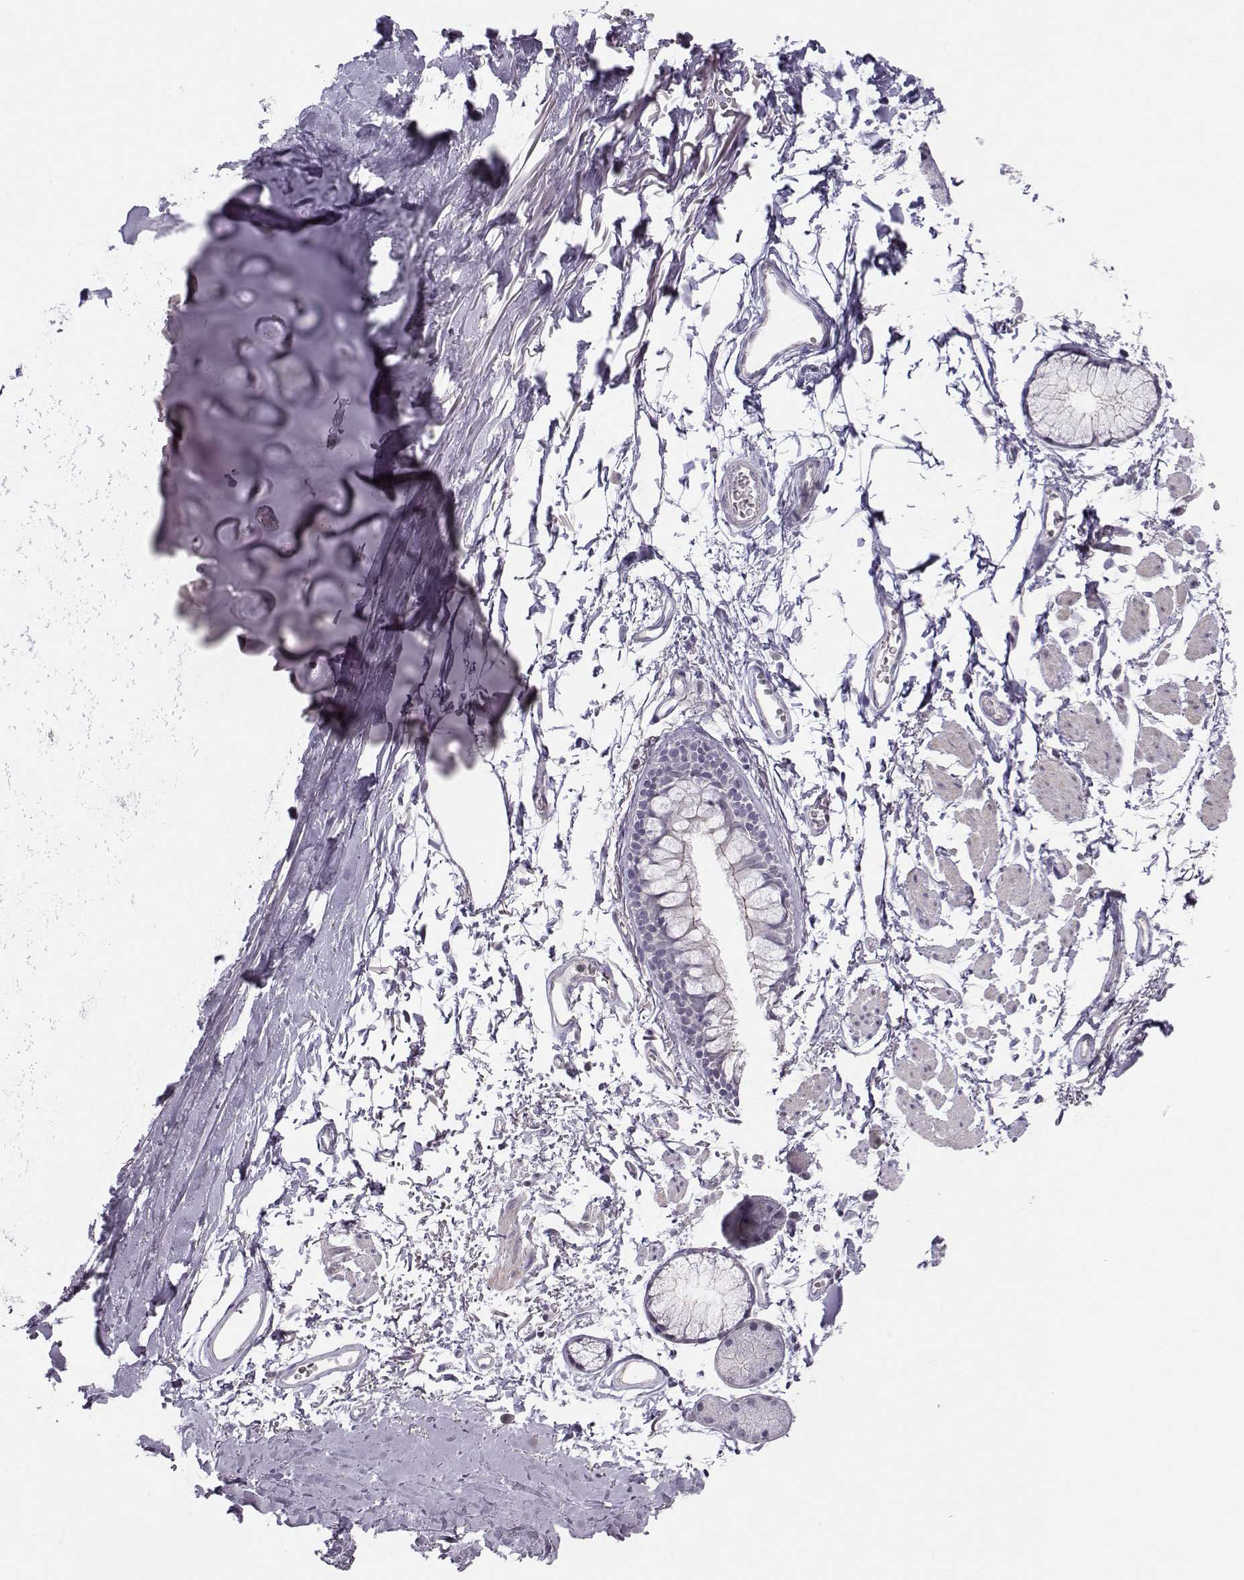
{"staining": {"intensity": "negative", "quantity": "none", "location": "none"}, "tissue": "soft tissue", "cell_type": "Chondrocytes", "image_type": "normal", "snomed": [{"axis": "morphology", "description": "Normal tissue, NOS"}, {"axis": "topography", "description": "Cartilage tissue"}, {"axis": "topography", "description": "Bronchus"}], "caption": "Immunohistochemical staining of normal human soft tissue demonstrates no significant positivity in chondrocytes.", "gene": "MAST1", "patient": {"sex": "female", "age": 79}}